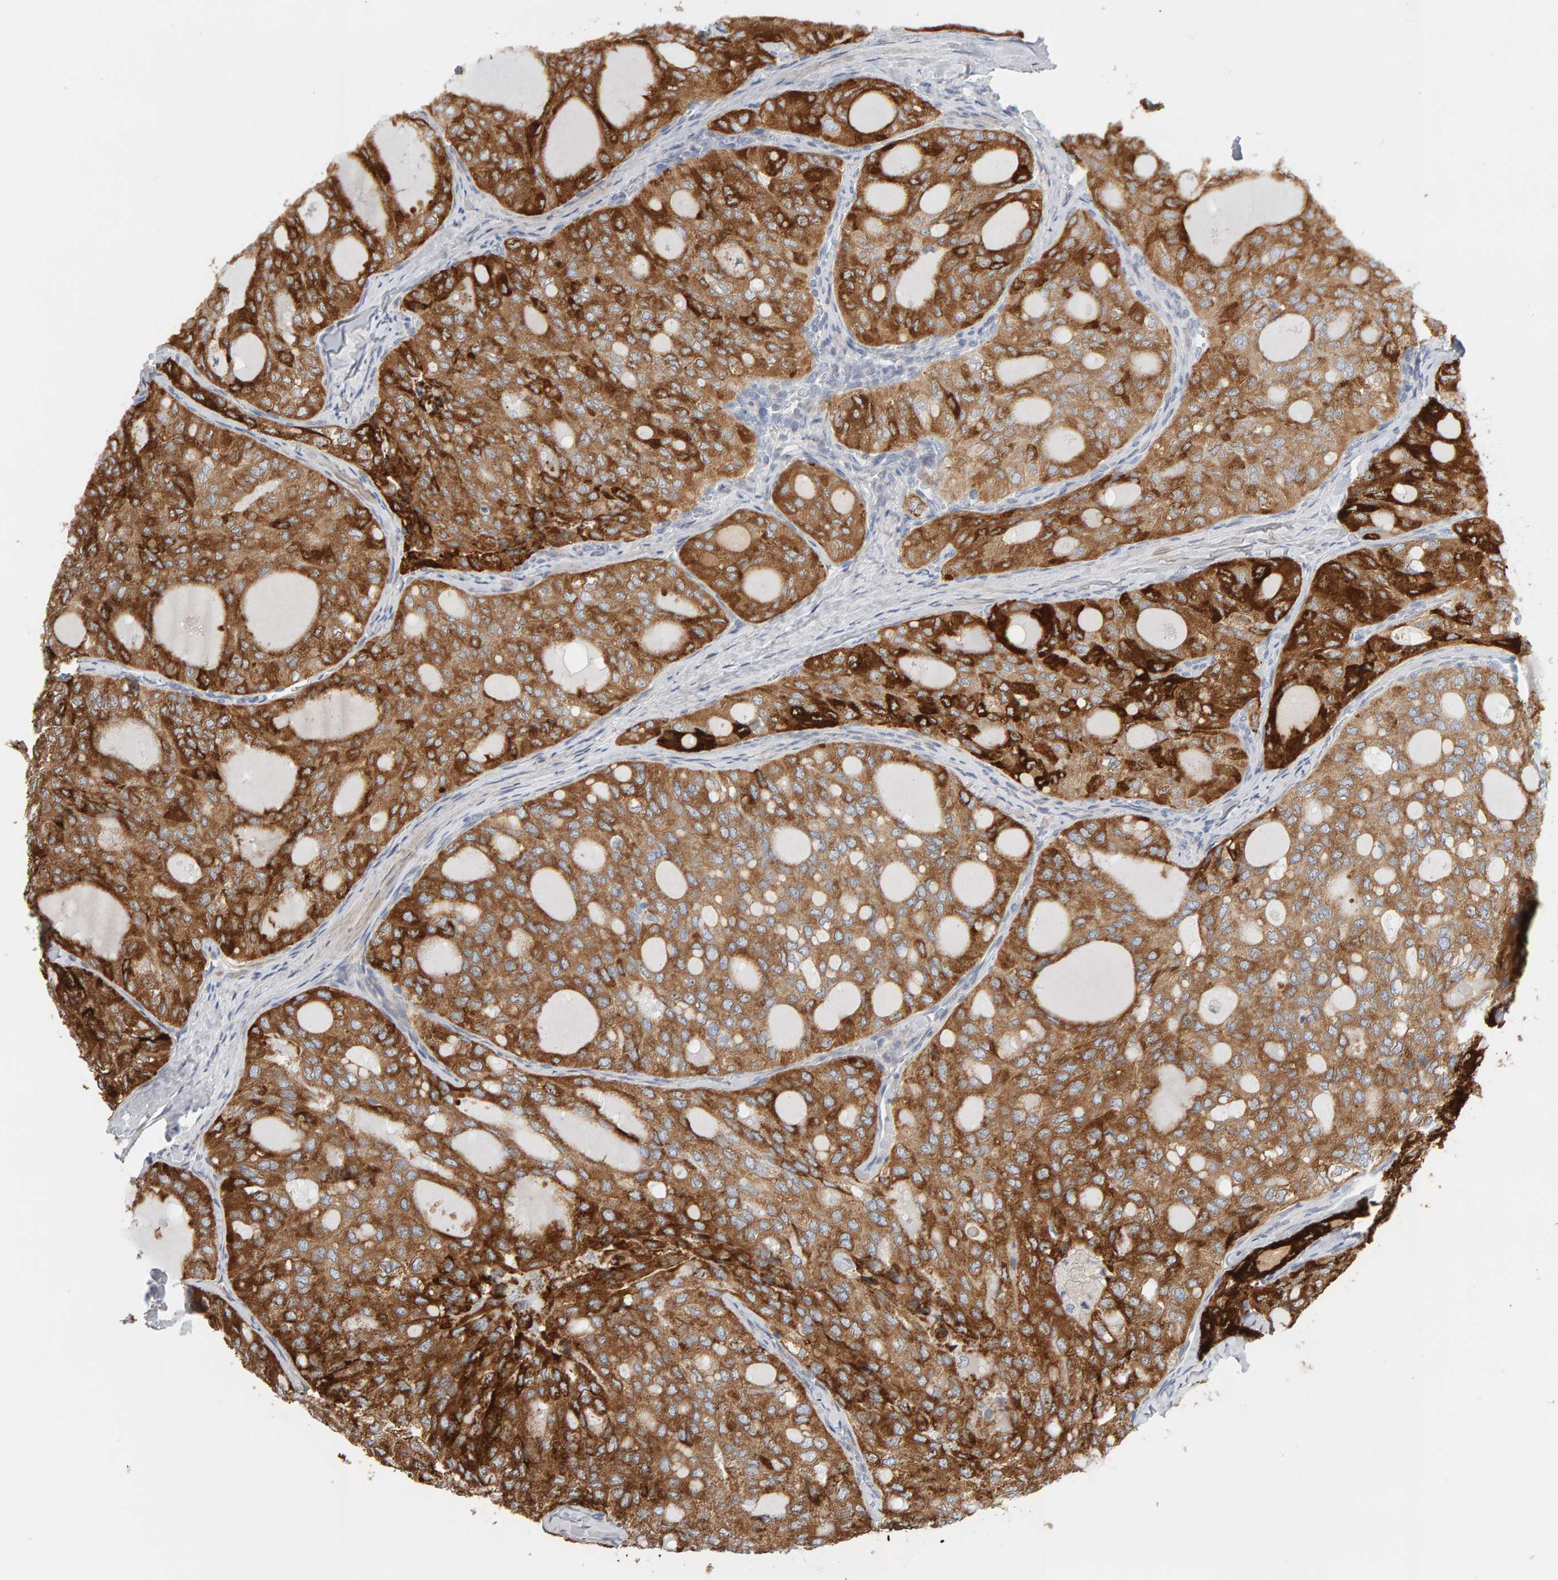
{"staining": {"intensity": "strong", "quantity": ">75%", "location": "cytoplasmic/membranous"}, "tissue": "thyroid cancer", "cell_type": "Tumor cells", "image_type": "cancer", "snomed": [{"axis": "morphology", "description": "Follicular adenoma carcinoma, NOS"}, {"axis": "topography", "description": "Thyroid gland"}], "caption": "The image displays immunohistochemical staining of thyroid cancer (follicular adenoma carcinoma). There is strong cytoplasmic/membranous expression is seen in approximately >75% of tumor cells. (DAB IHC with brightfield microscopy, high magnification).", "gene": "ENGASE", "patient": {"sex": "male", "age": 75}}